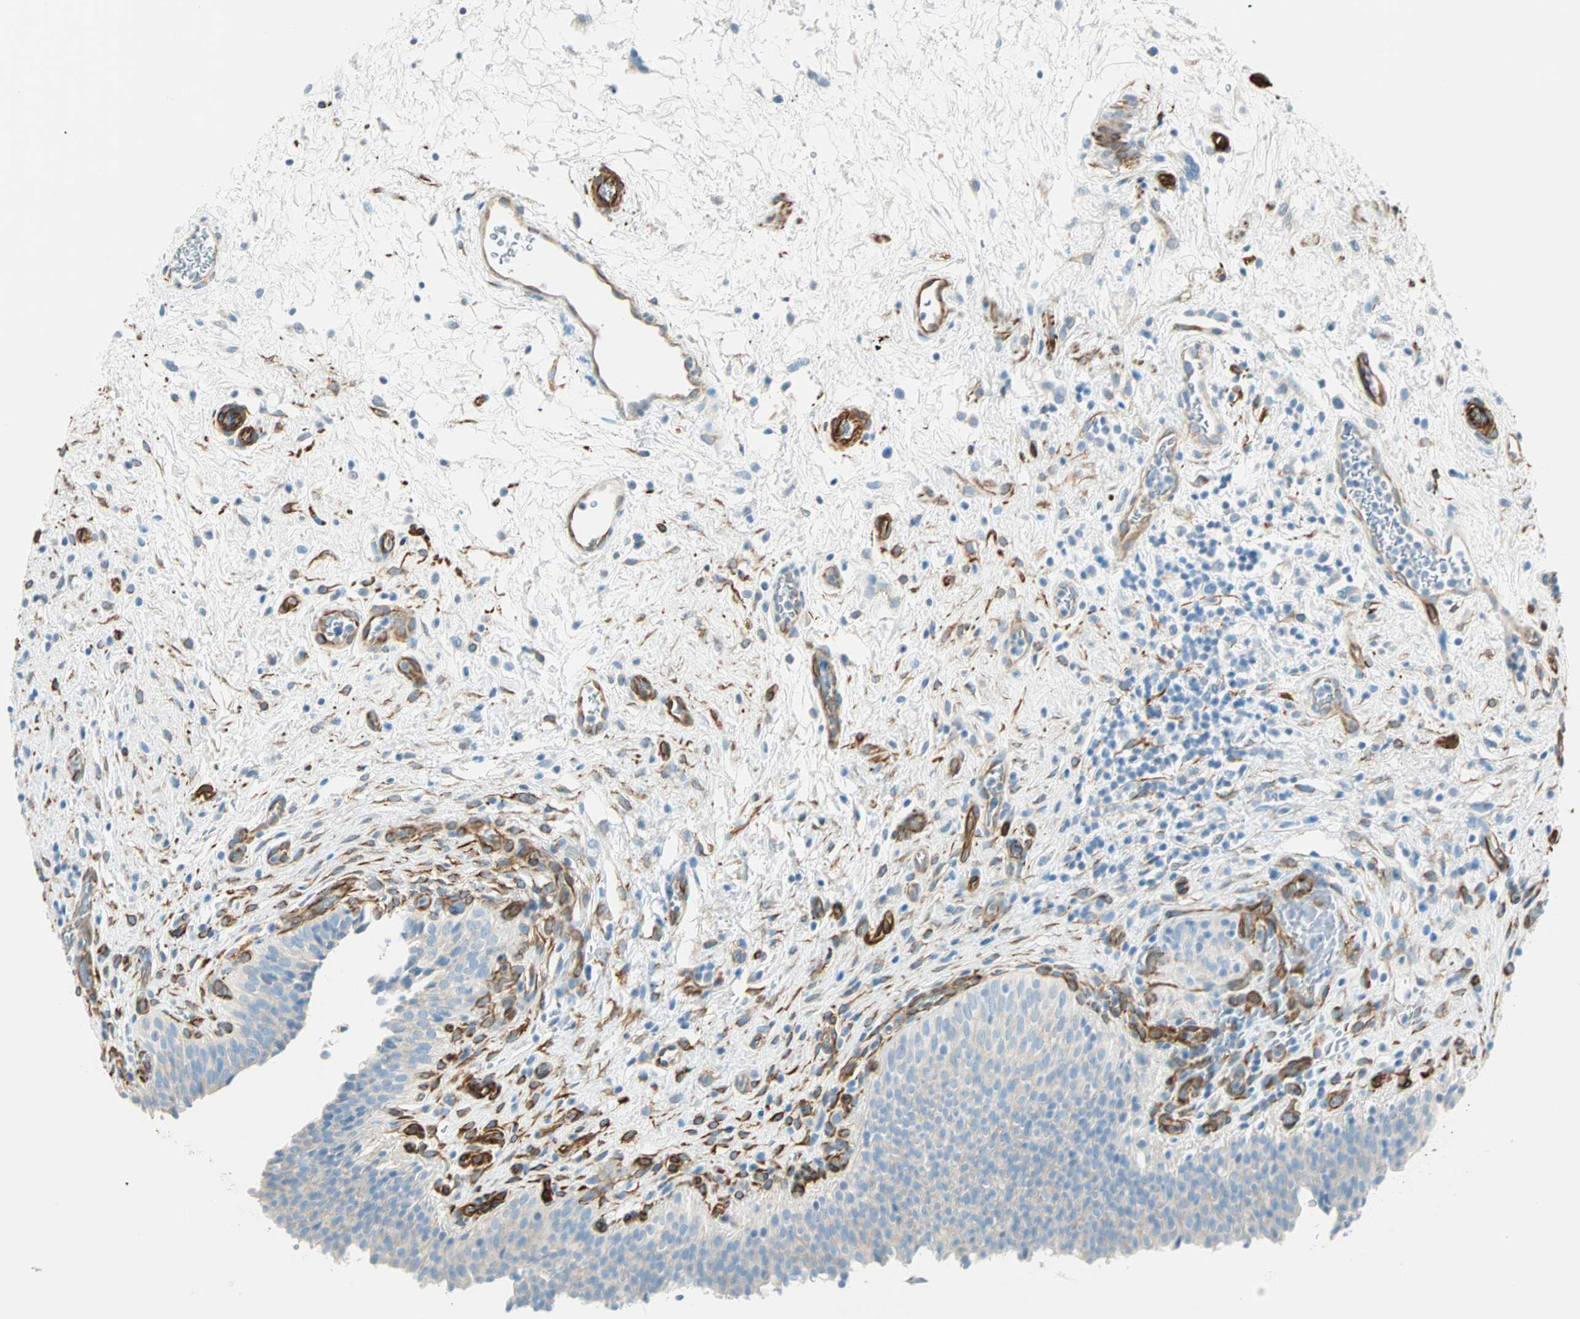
{"staining": {"intensity": "negative", "quantity": "none", "location": "none"}, "tissue": "urinary bladder", "cell_type": "Urothelial cells", "image_type": "normal", "snomed": [{"axis": "morphology", "description": "Normal tissue, NOS"}, {"axis": "topography", "description": "Urinary bladder"}], "caption": "Immunohistochemistry (IHC) micrograph of benign urinary bladder stained for a protein (brown), which shows no staining in urothelial cells. Brightfield microscopy of IHC stained with DAB (3,3'-diaminobenzidine) (brown) and hematoxylin (blue), captured at high magnification.", "gene": "NES", "patient": {"sex": "male", "age": 51}}